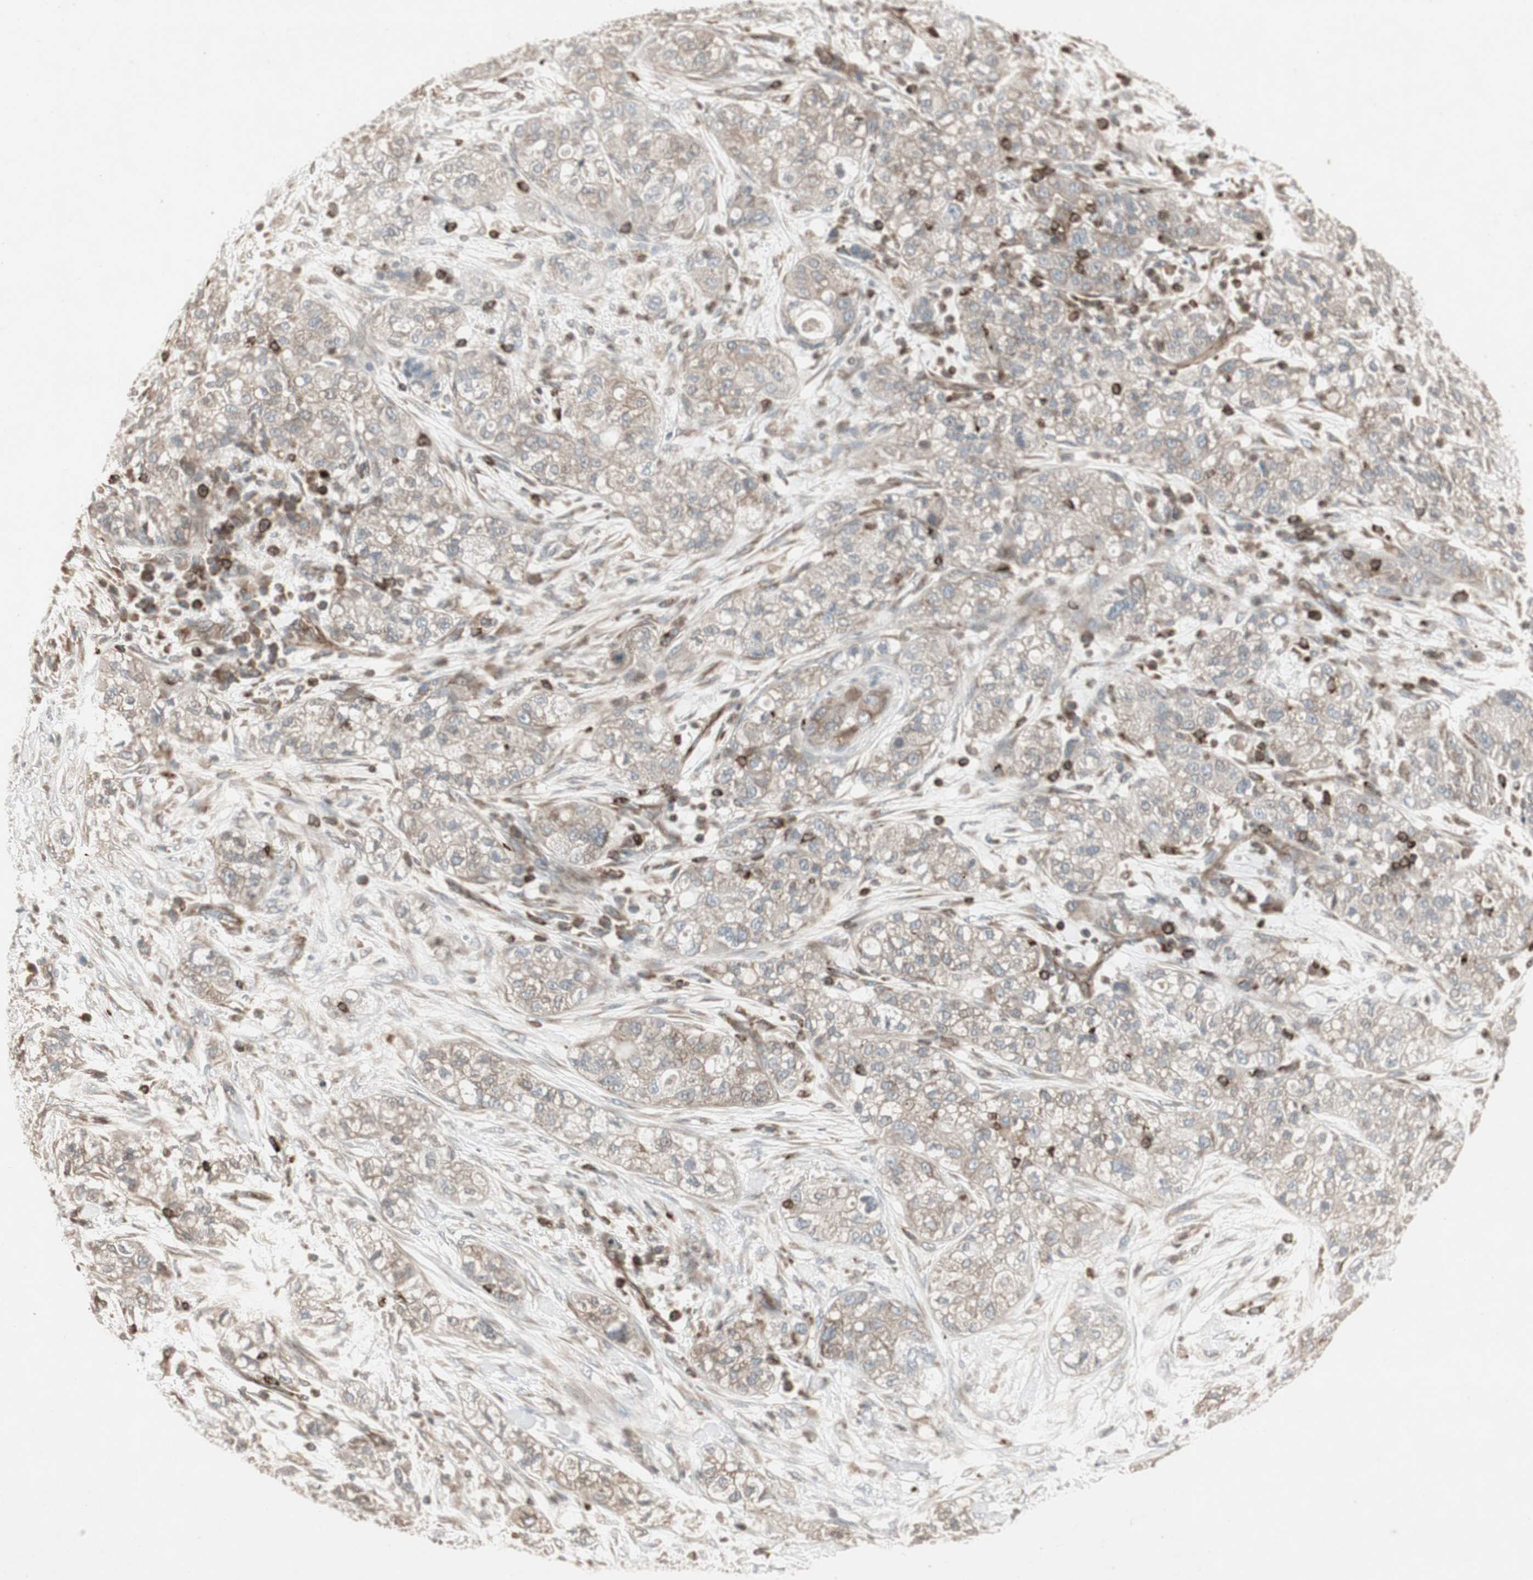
{"staining": {"intensity": "weak", "quantity": ">75%", "location": "cytoplasmic/membranous"}, "tissue": "pancreatic cancer", "cell_type": "Tumor cells", "image_type": "cancer", "snomed": [{"axis": "morphology", "description": "Adenocarcinoma, NOS"}, {"axis": "topography", "description": "Pancreas"}], "caption": "Immunohistochemistry (IHC) image of pancreatic cancer stained for a protein (brown), which demonstrates low levels of weak cytoplasmic/membranous staining in about >75% of tumor cells.", "gene": "ARHGEF1", "patient": {"sex": "female", "age": 78}}